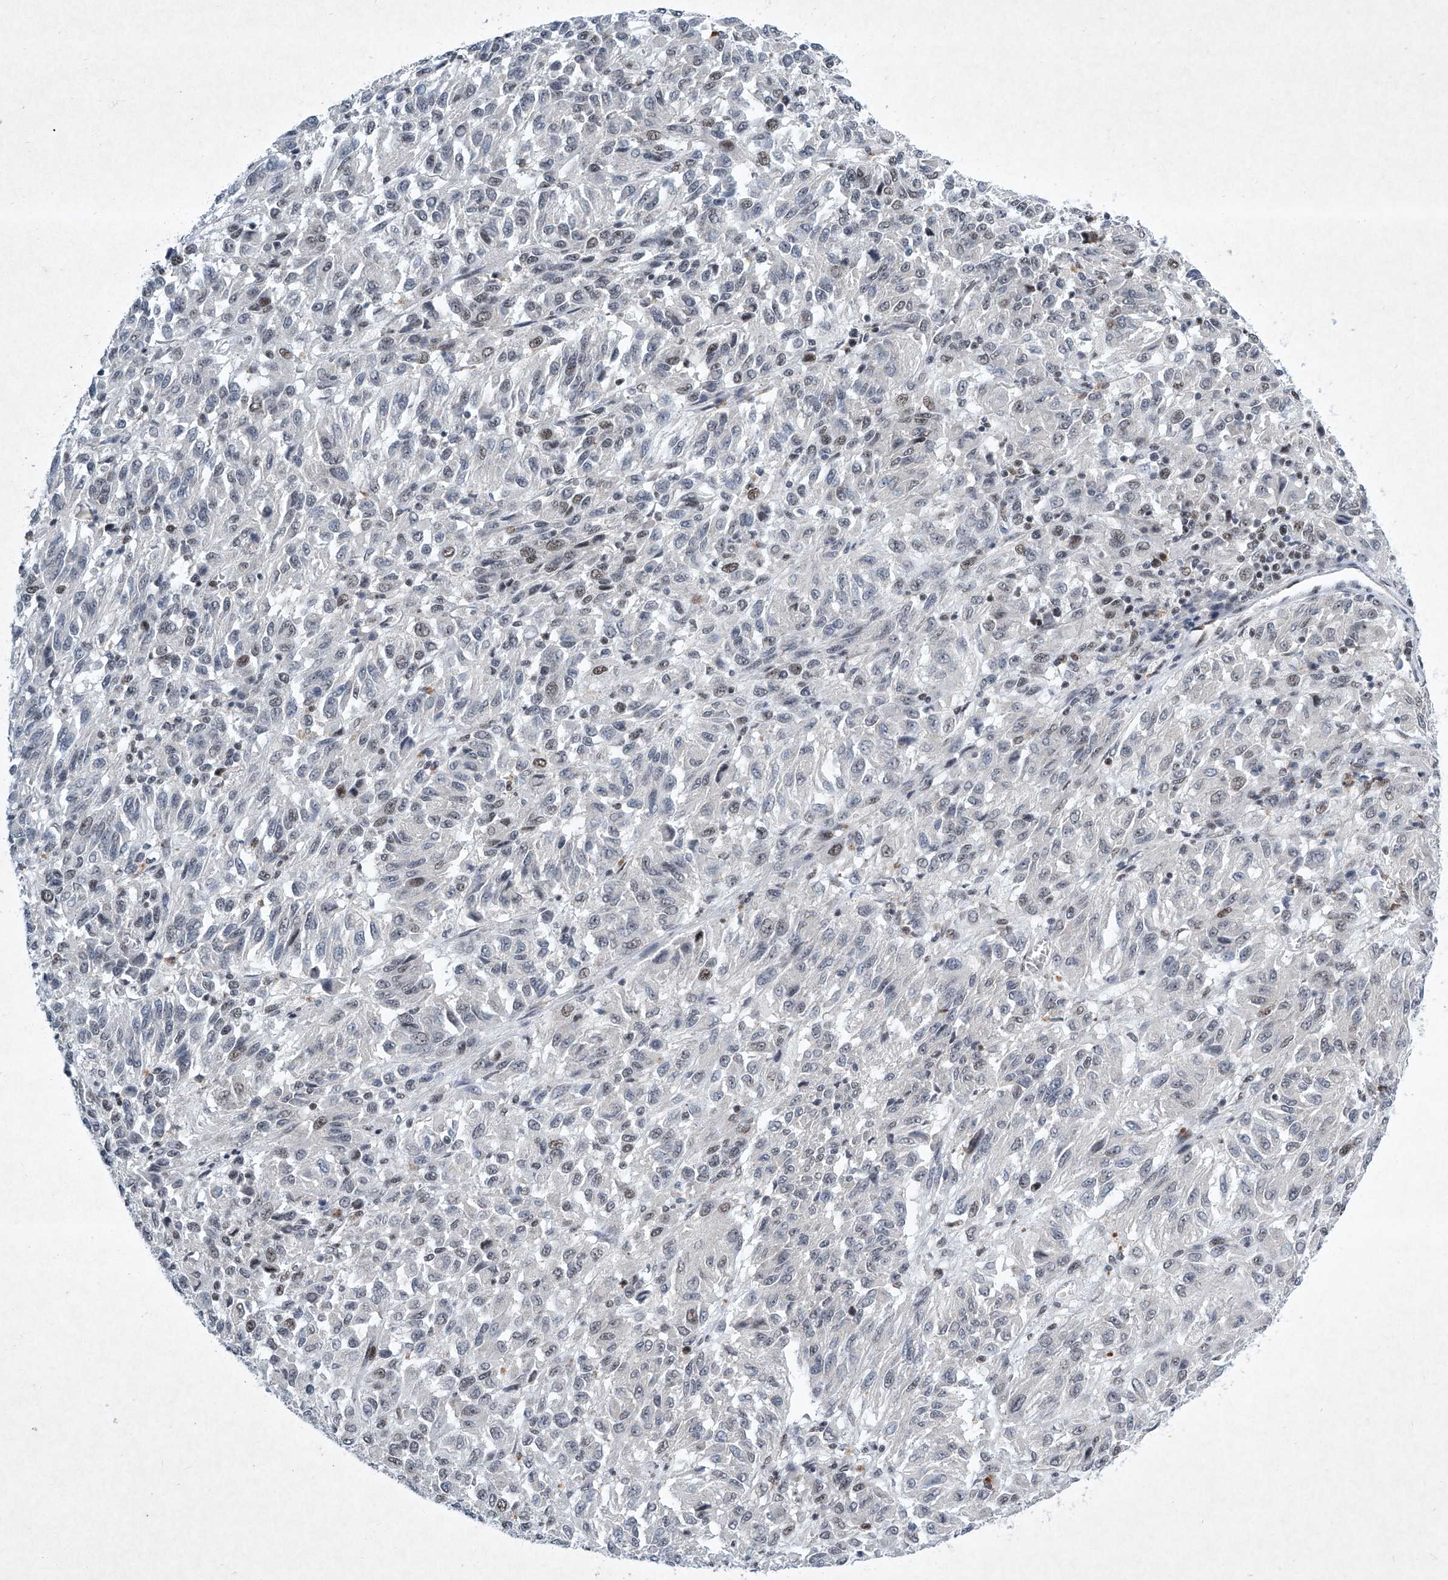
{"staining": {"intensity": "weak", "quantity": "<25%", "location": "nuclear"}, "tissue": "melanoma", "cell_type": "Tumor cells", "image_type": "cancer", "snomed": [{"axis": "morphology", "description": "Malignant melanoma, Metastatic site"}, {"axis": "topography", "description": "Lung"}], "caption": "Immunohistochemistry (IHC) of malignant melanoma (metastatic site) exhibits no expression in tumor cells.", "gene": "TFDP1", "patient": {"sex": "male", "age": 64}}